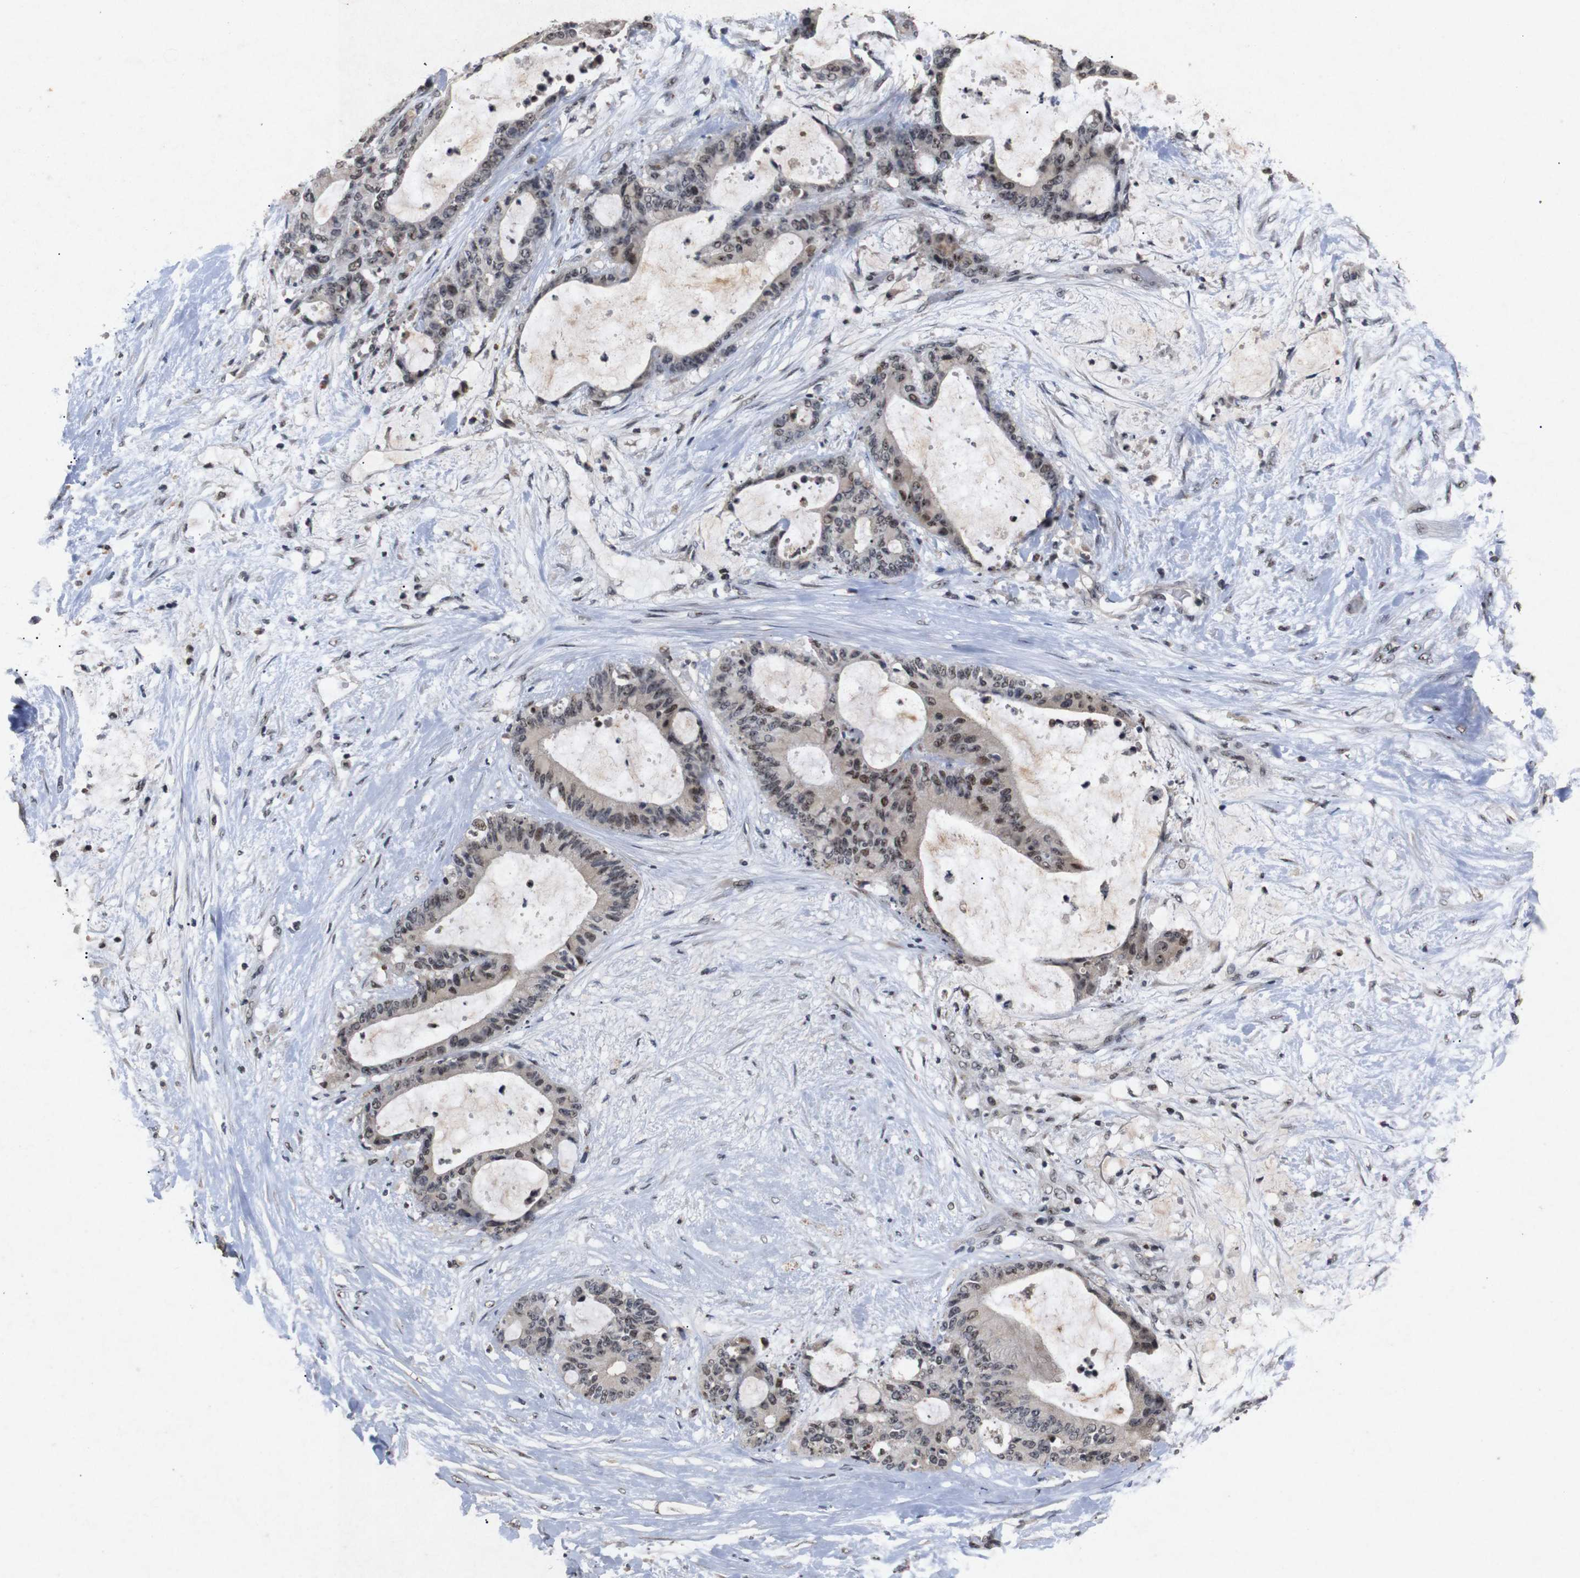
{"staining": {"intensity": "moderate", "quantity": "25%-75%", "location": "nuclear"}, "tissue": "liver cancer", "cell_type": "Tumor cells", "image_type": "cancer", "snomed": [{"axis": "morphology", "description": "Cholangiocarcinoma"}, {"axis": "topography", "description": "Liver"}], "caption": "Protein expression analysis of human liver cholangiocarcinoma reveals moderate nuclear positivity in about 25%-75% of tumor cells.", "gene": "PARN", "patient": {"sex": "female", "age": 73}}